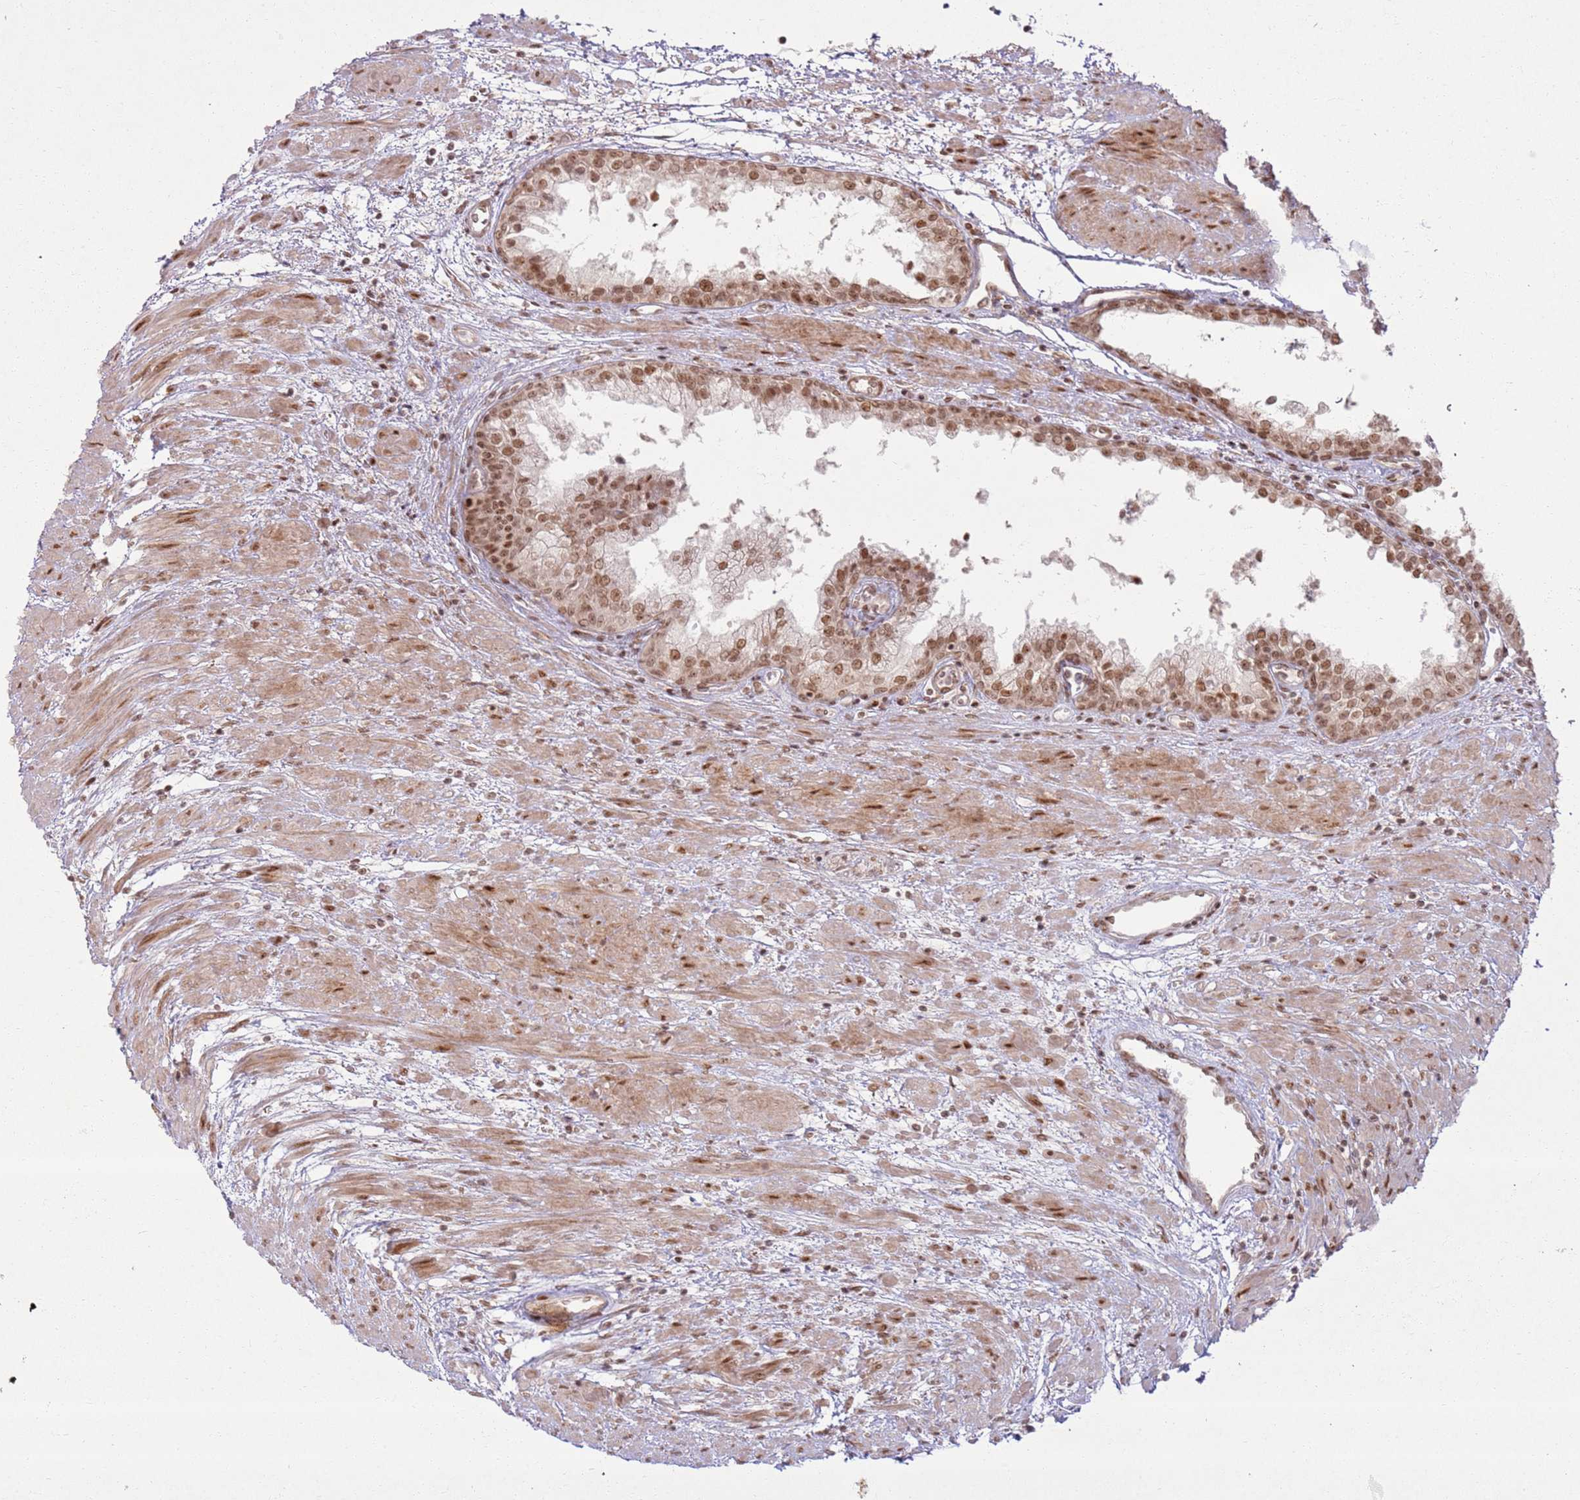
{"staining": {"intensity": "moderate", "quantity": ">75%", "location": "nuclear"}, "tissue": "prostate cancer", "cell_type": "Tumor cells", "image_type": "cancer", "snomed": [{"axis": "morphology", "description": "Adenocarcinoma, Low grade"}, {"axis": "topography", "description": "Prostate"}], "caption": "Immunohistochemistry (IHC) (DAB) staining of human prostate cancer (low-grade adenocarcinoma) displays moderate nuclear protein expression in about >75% of tumor cells. Nuclei are stained in blue.", "gene": "KLHL36", "patient": {"sex": "male", "age": 68}}